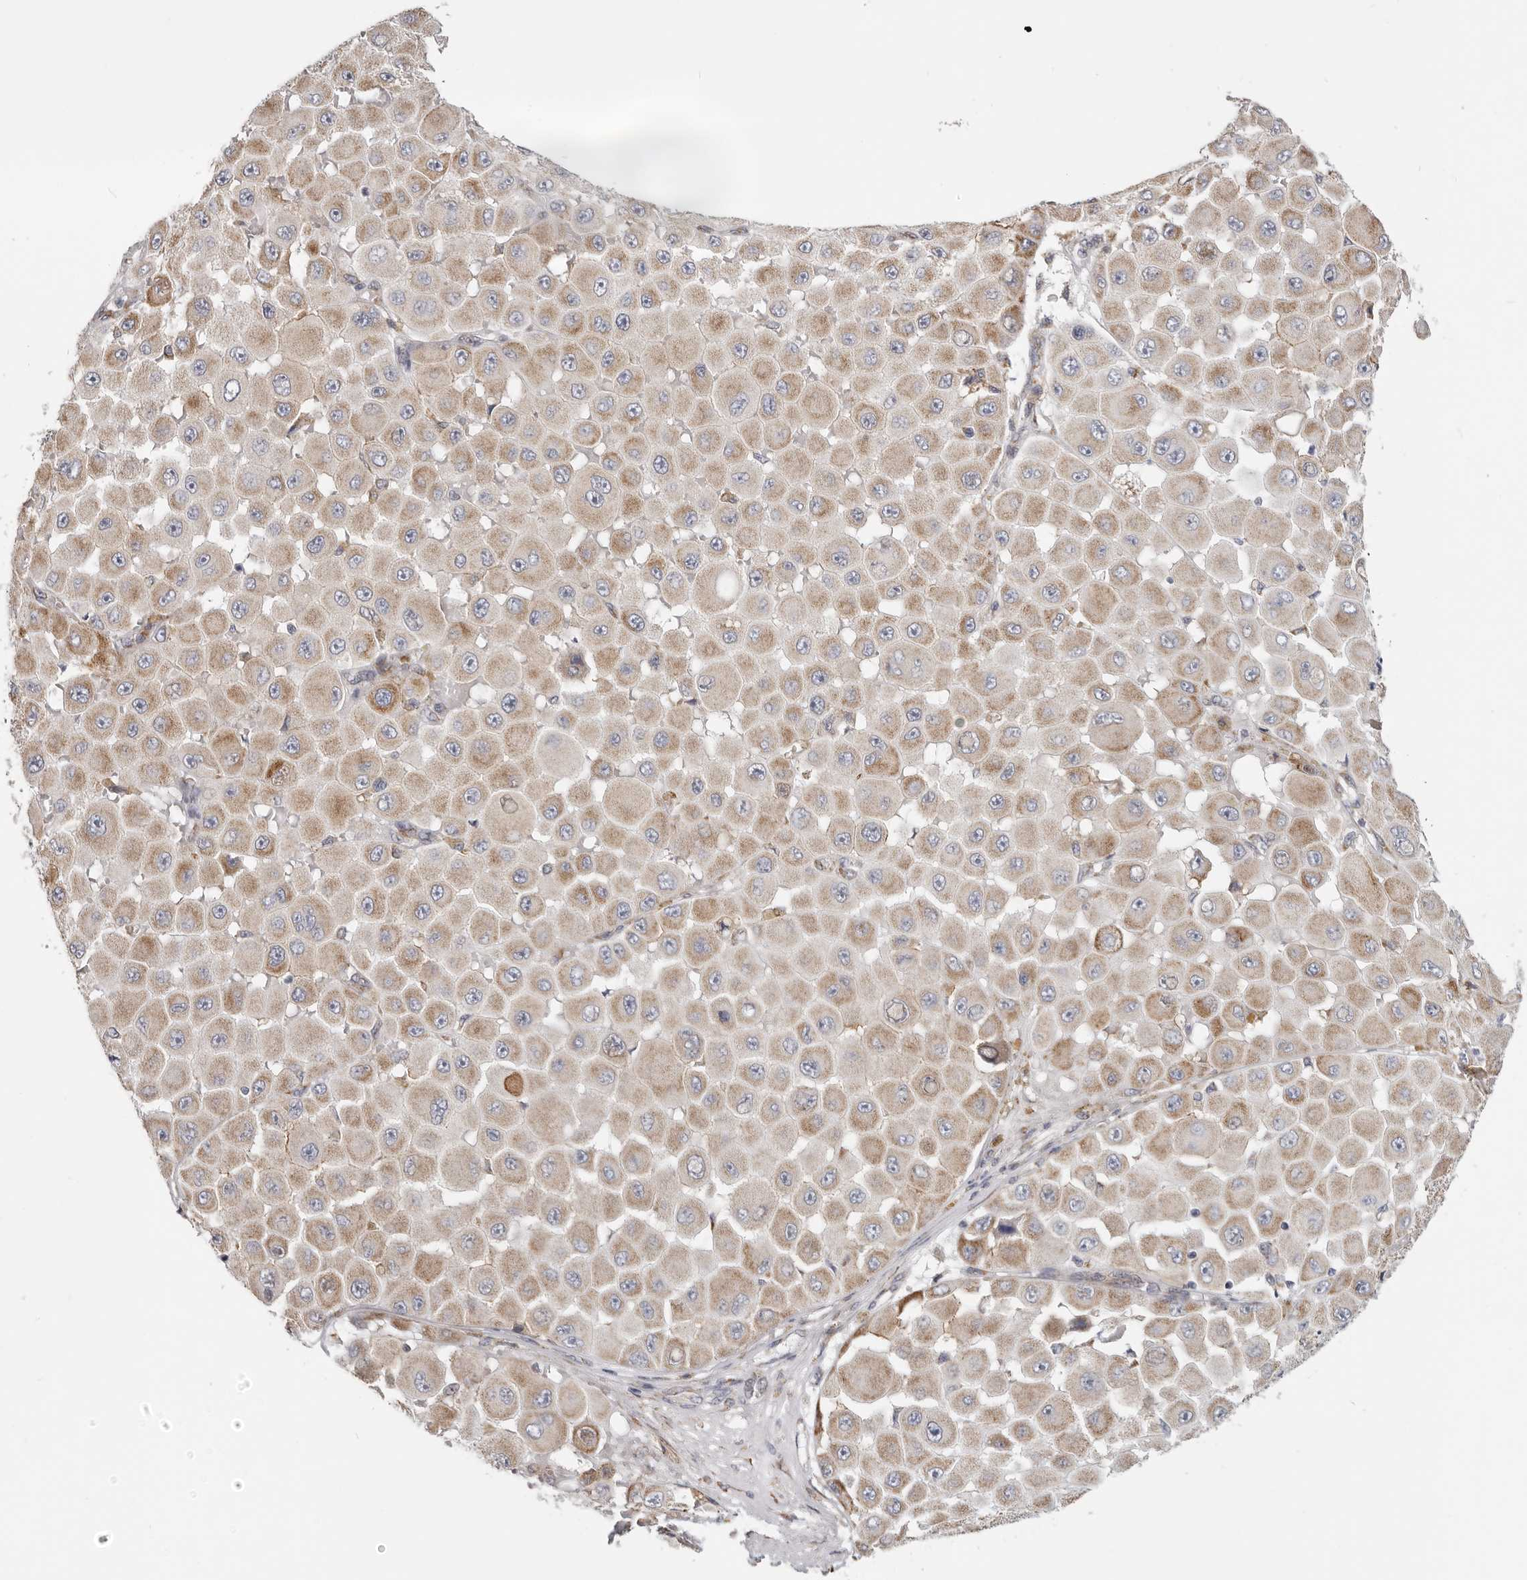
{"staining": {"intensity": "weak", "quantity": "25%-75%", "location": "cytoplasmic/membranous"}, "tissue": "melanoma", "cell_type": "Tumor cells", "image_type": "cancer", "snomed": [{"axis": "morphology", "description": "Malignant melanoma, NOS"}, {"axis": "topography", "description": "Skin"}], "caption": "A photomicrograph of malignant melanoma stained for a protein demonstrates weak cytoplasmic/membranous brown staining in tumor cells. (DAB IHC, brown staining for protein, blue staining for nuclei).", "gene": "IL32", "patient": {"sex": "female", "age": 81}}